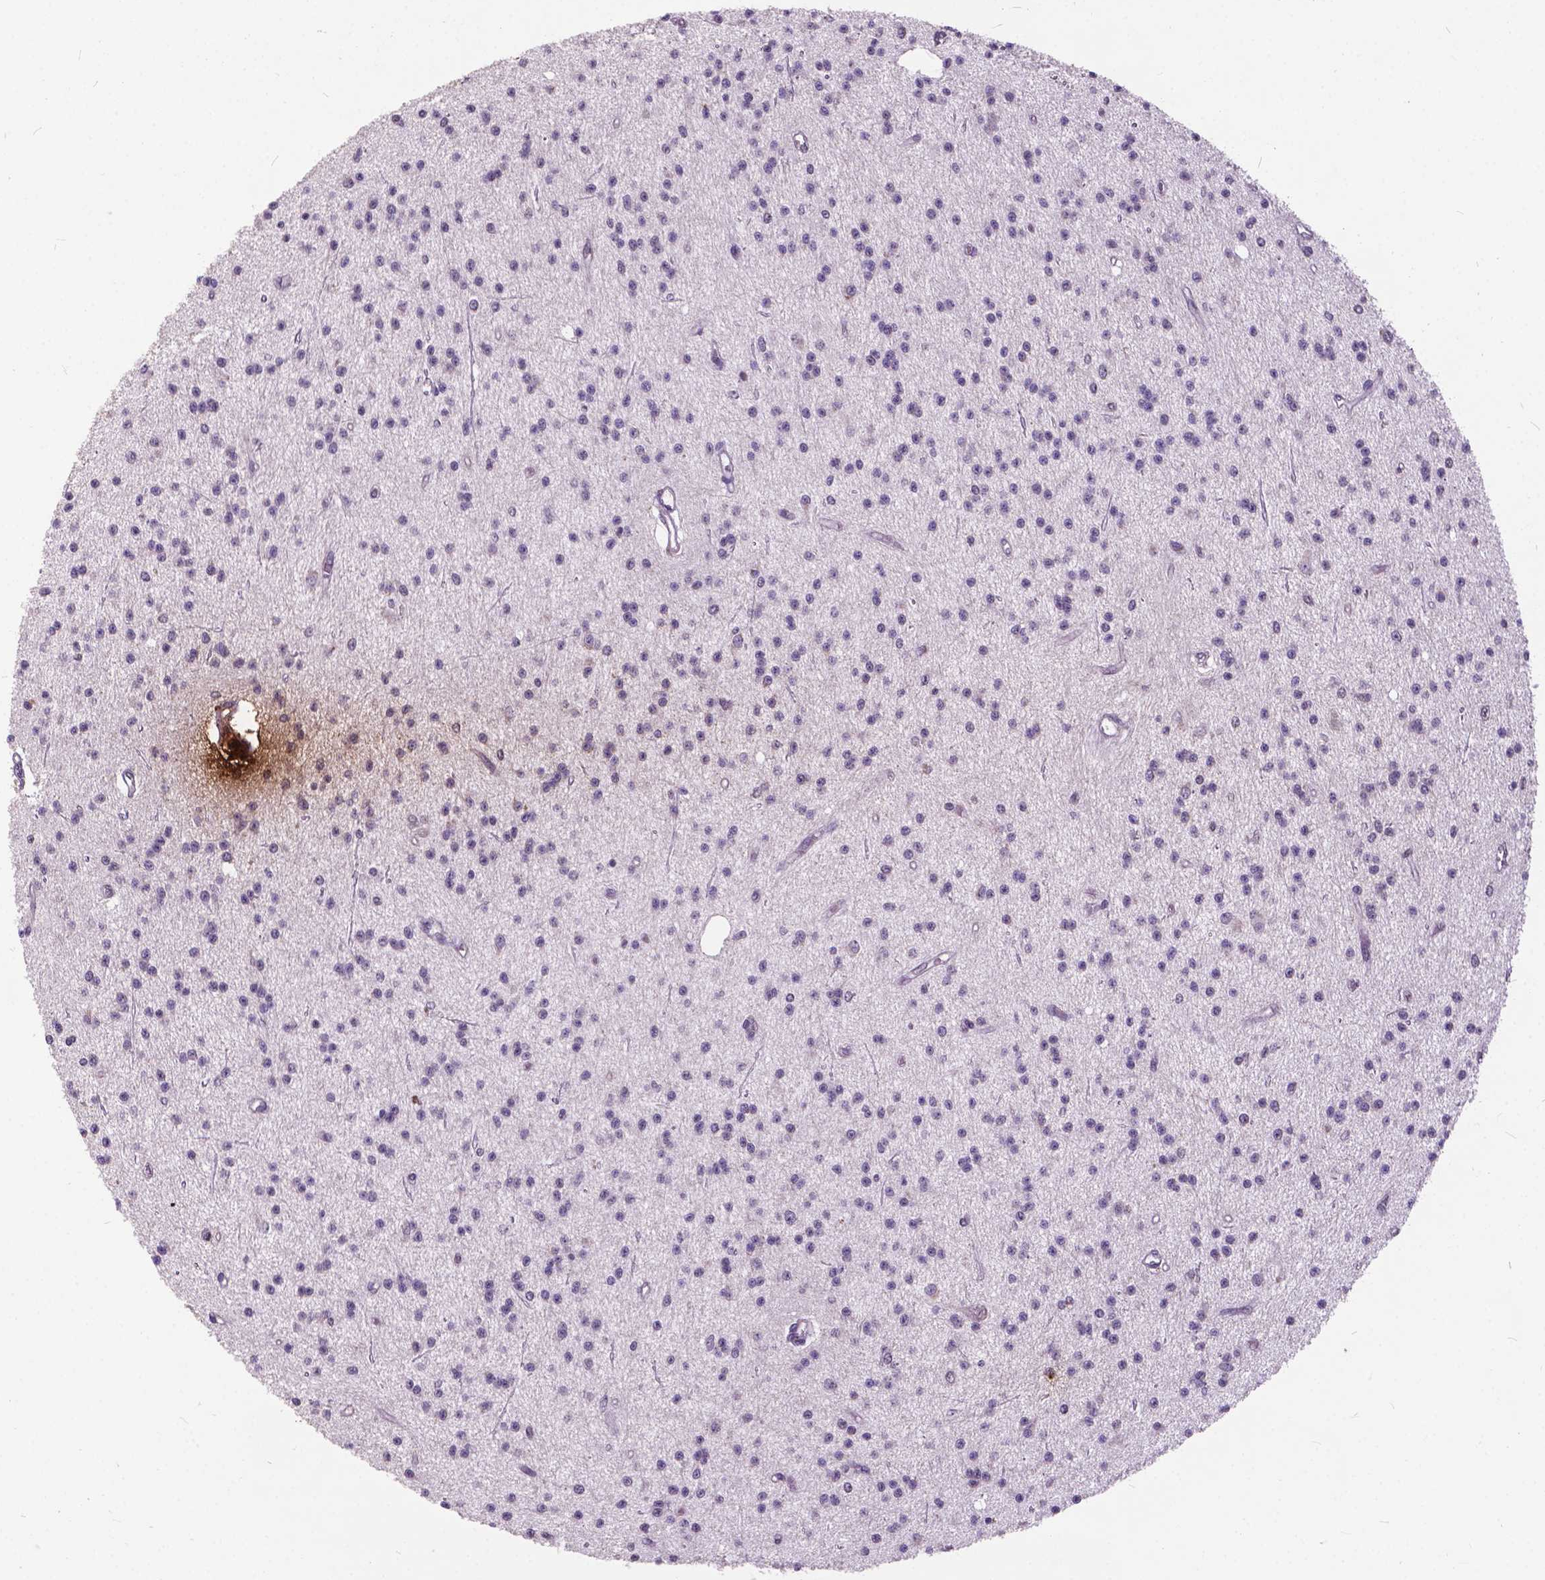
{"staining": {"intensity": "negative", "quantity": "none", "location": "none"}, "tissue": "glioma", "cell_type": "Tumor cells", "image_type": "cancer", "snomed": [{"axis": "morphology", "description": "Glioma, malignant, Low grade"}, {"axis": "topography", "description": "Brain"}], "caption": "IHC of malignant glioma (low-grade) demonstrates no staining in tumor cells. (Stains: DAB (3,3'-diaminobenzidine) immunohistochemistry with hematoxylin counter stain, Microscopy: brightfield microscopy at high magnification).", "gene": "MSH2", "patient": {"sex": "male", "age": 27}}